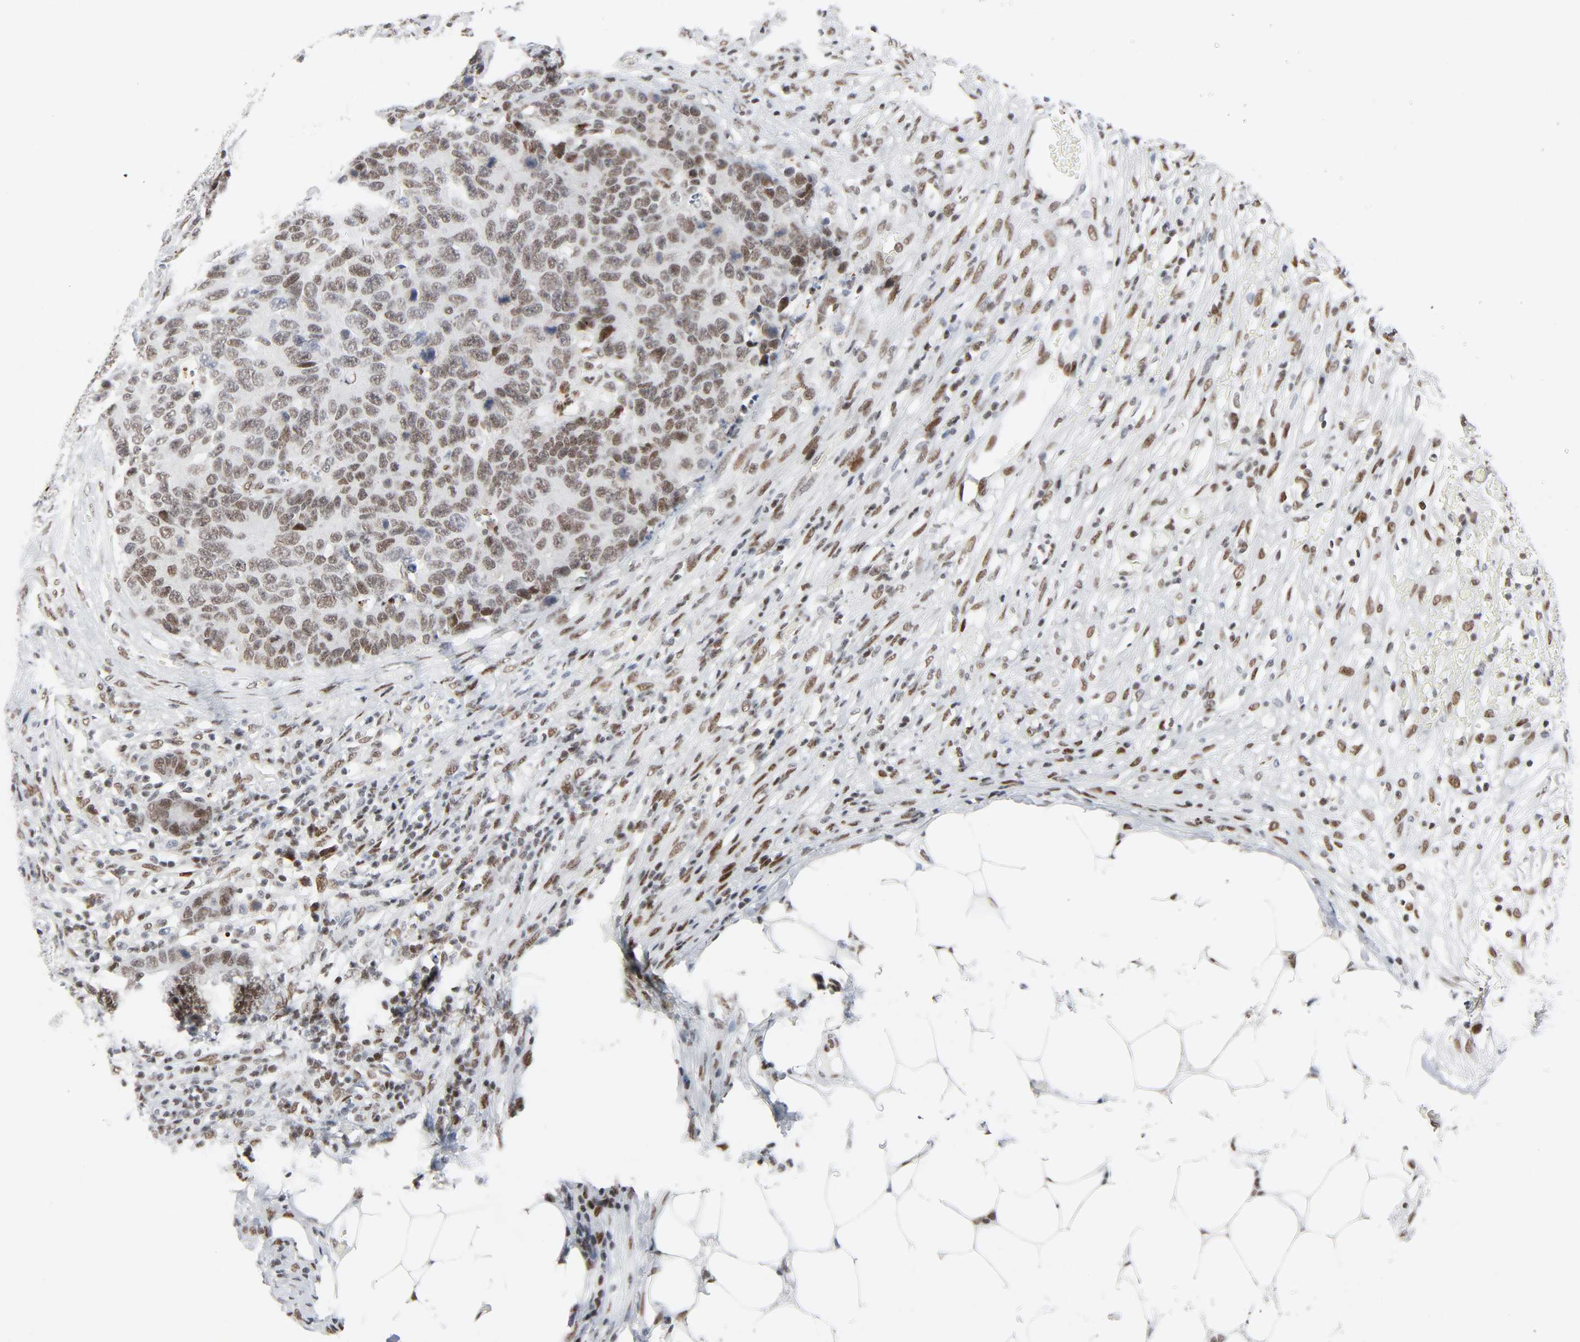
{"staining": {"intensity": "moderate", "quantity": ">75%", "location": "nuclear"}, "tissue": "colorectal cancer", "cell_type": "Tumor cells", "image_type": "cancer", "snomed": [{"axis": "morphology", "description": "Adenocarcinoma, NOS"}, {"axis": "topography", "description": "Colon"}], "caption": "DAB immunohistochemical staining of human colorectal adenocarcinoma demonstrates moderate nuclear protein positivity in approximately >75% of tumor cells. (Brightfield microscopy of DAB IHC at high magnification).", "gene": "CREBBP", "patient": {"sex": "female", "age": 86}}